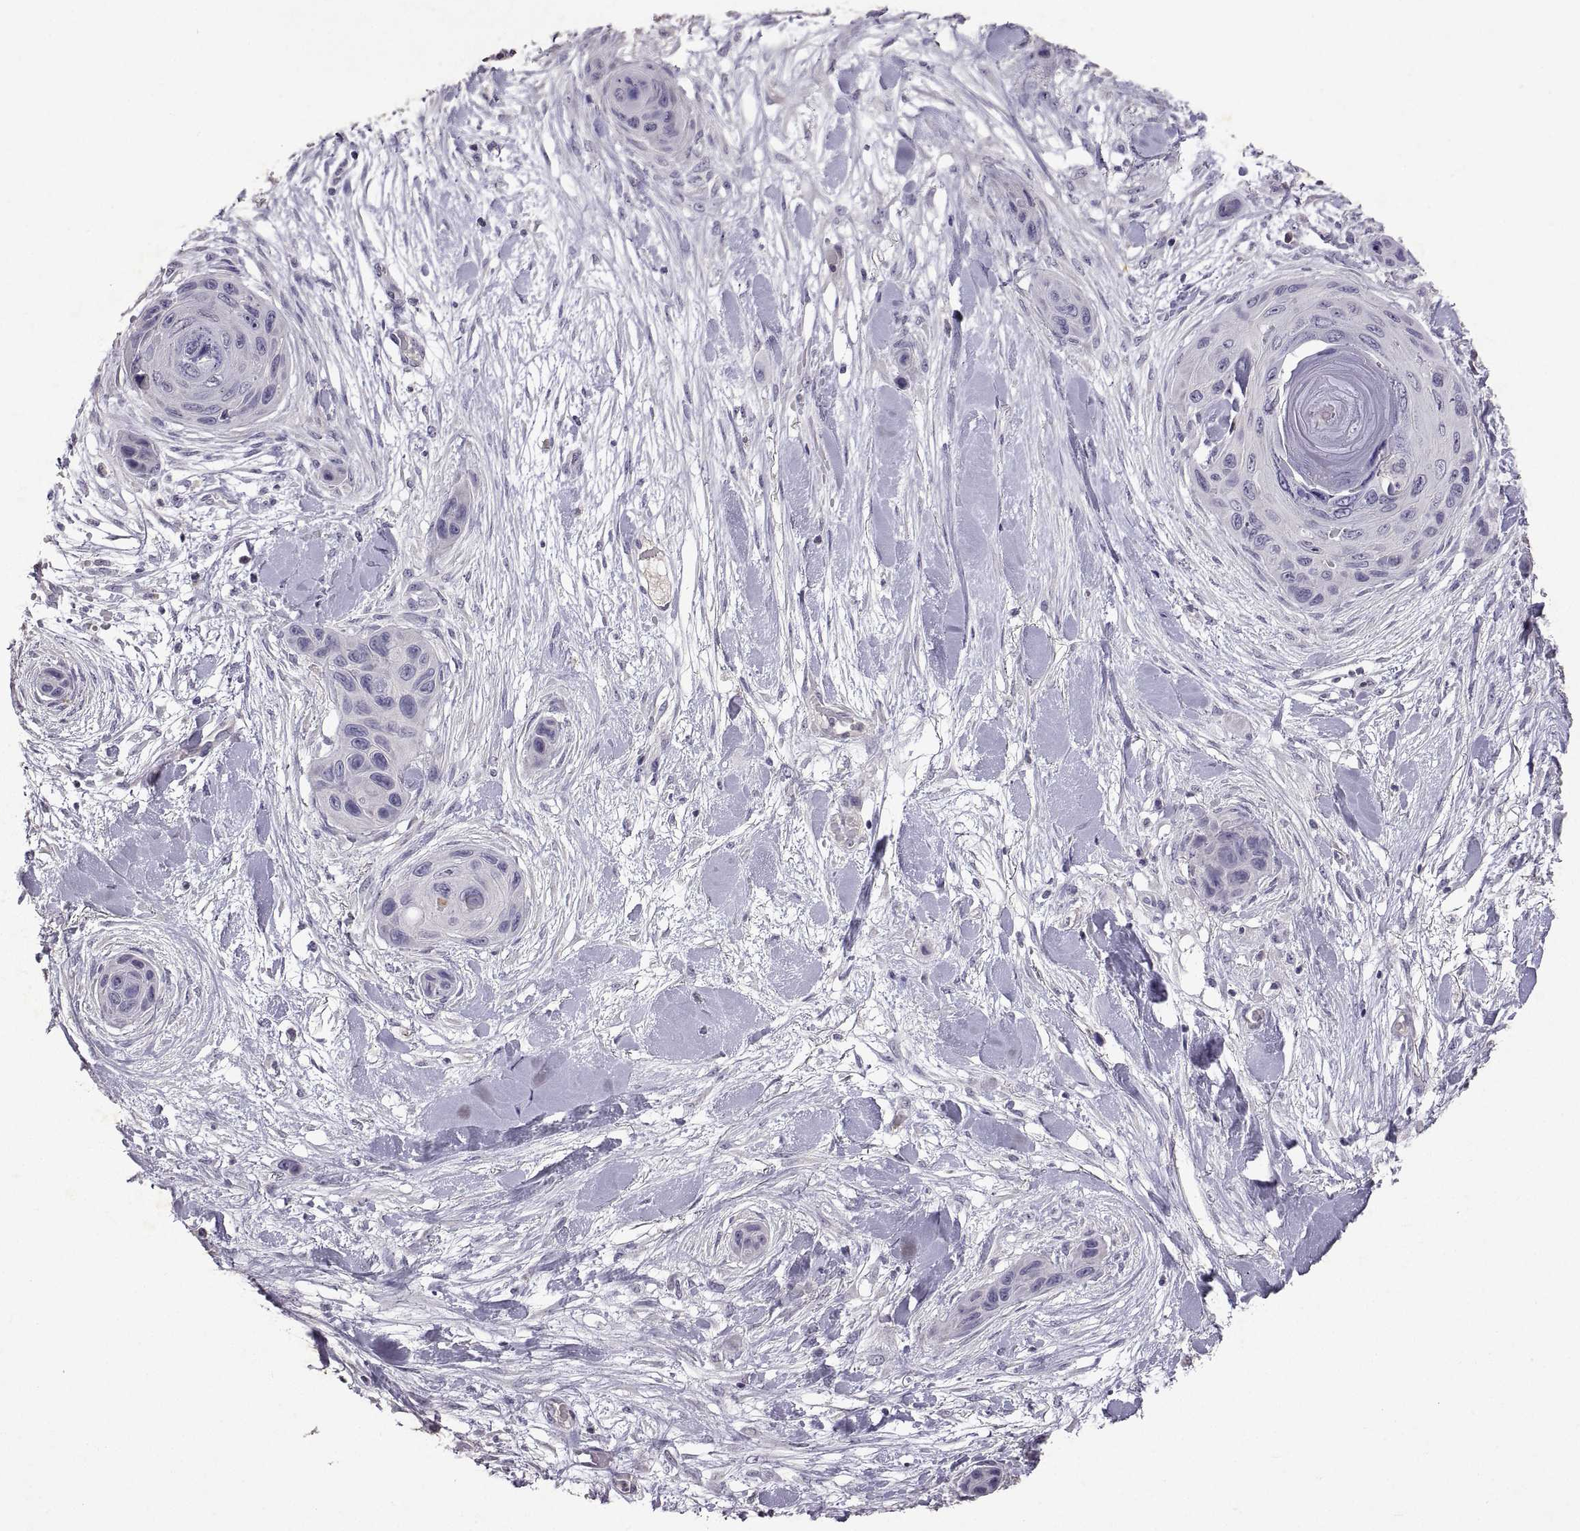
{"staining": {"intensity": "negative", "quantity": "none", "location": "none"}, "tissue": "skin cancer", "cell_type": "Tumor cells", "image_type": "cancer", "snomed": [{"axis": "morphology", "description": "Squamous cell carcinoma, NOS"}, {"axis": "topography", "description": "Skin"}], "caption": "Tumor cells show no significant expression in skin squamous cell carcinoma.", "gene": "DEFB136", "patient": {"sex": "male", "age": 82}}